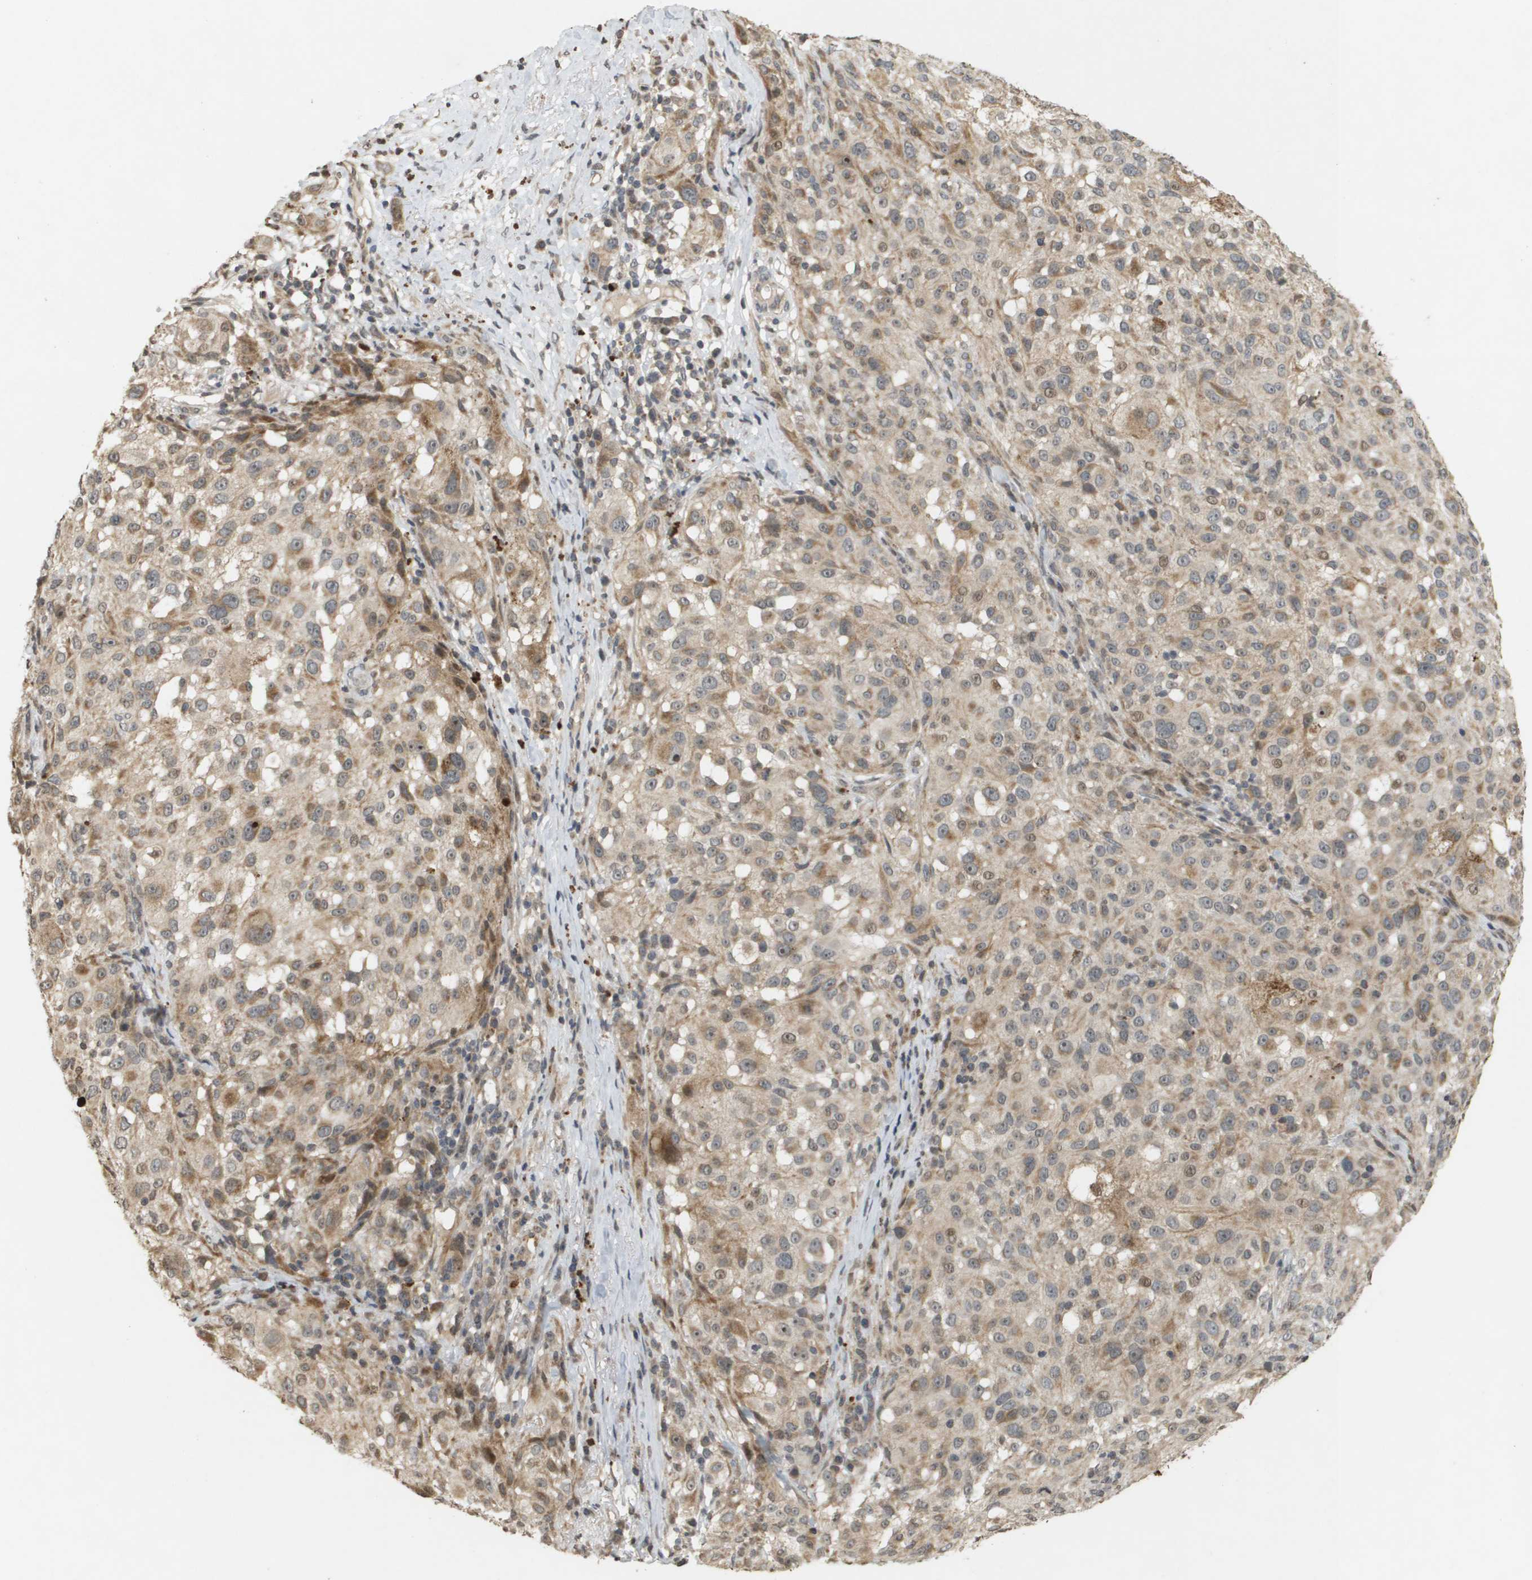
{"staining": {"intensity": "moderate", "quantity": "25%-75%", "location": "cytoplasmic/membranous"}, "tissue": "melanoma", "cell_type": "Tumor cells", "image_type": "cancer", "snomed": [{"axis": "morphology", "description": "Necrosis, NOS"}, {"axis": "morphology", "description": "Malignant melanoma, NOS"}, {"axis": "topography", "description": "Skin"}], "caption": "Moderate cytoplasmic/membranous protein positivity is identified in about 25%-75% of tumor cells in melanoma.", "gene": "RAB21", "patient": {"sex": "female", "age": 87}}